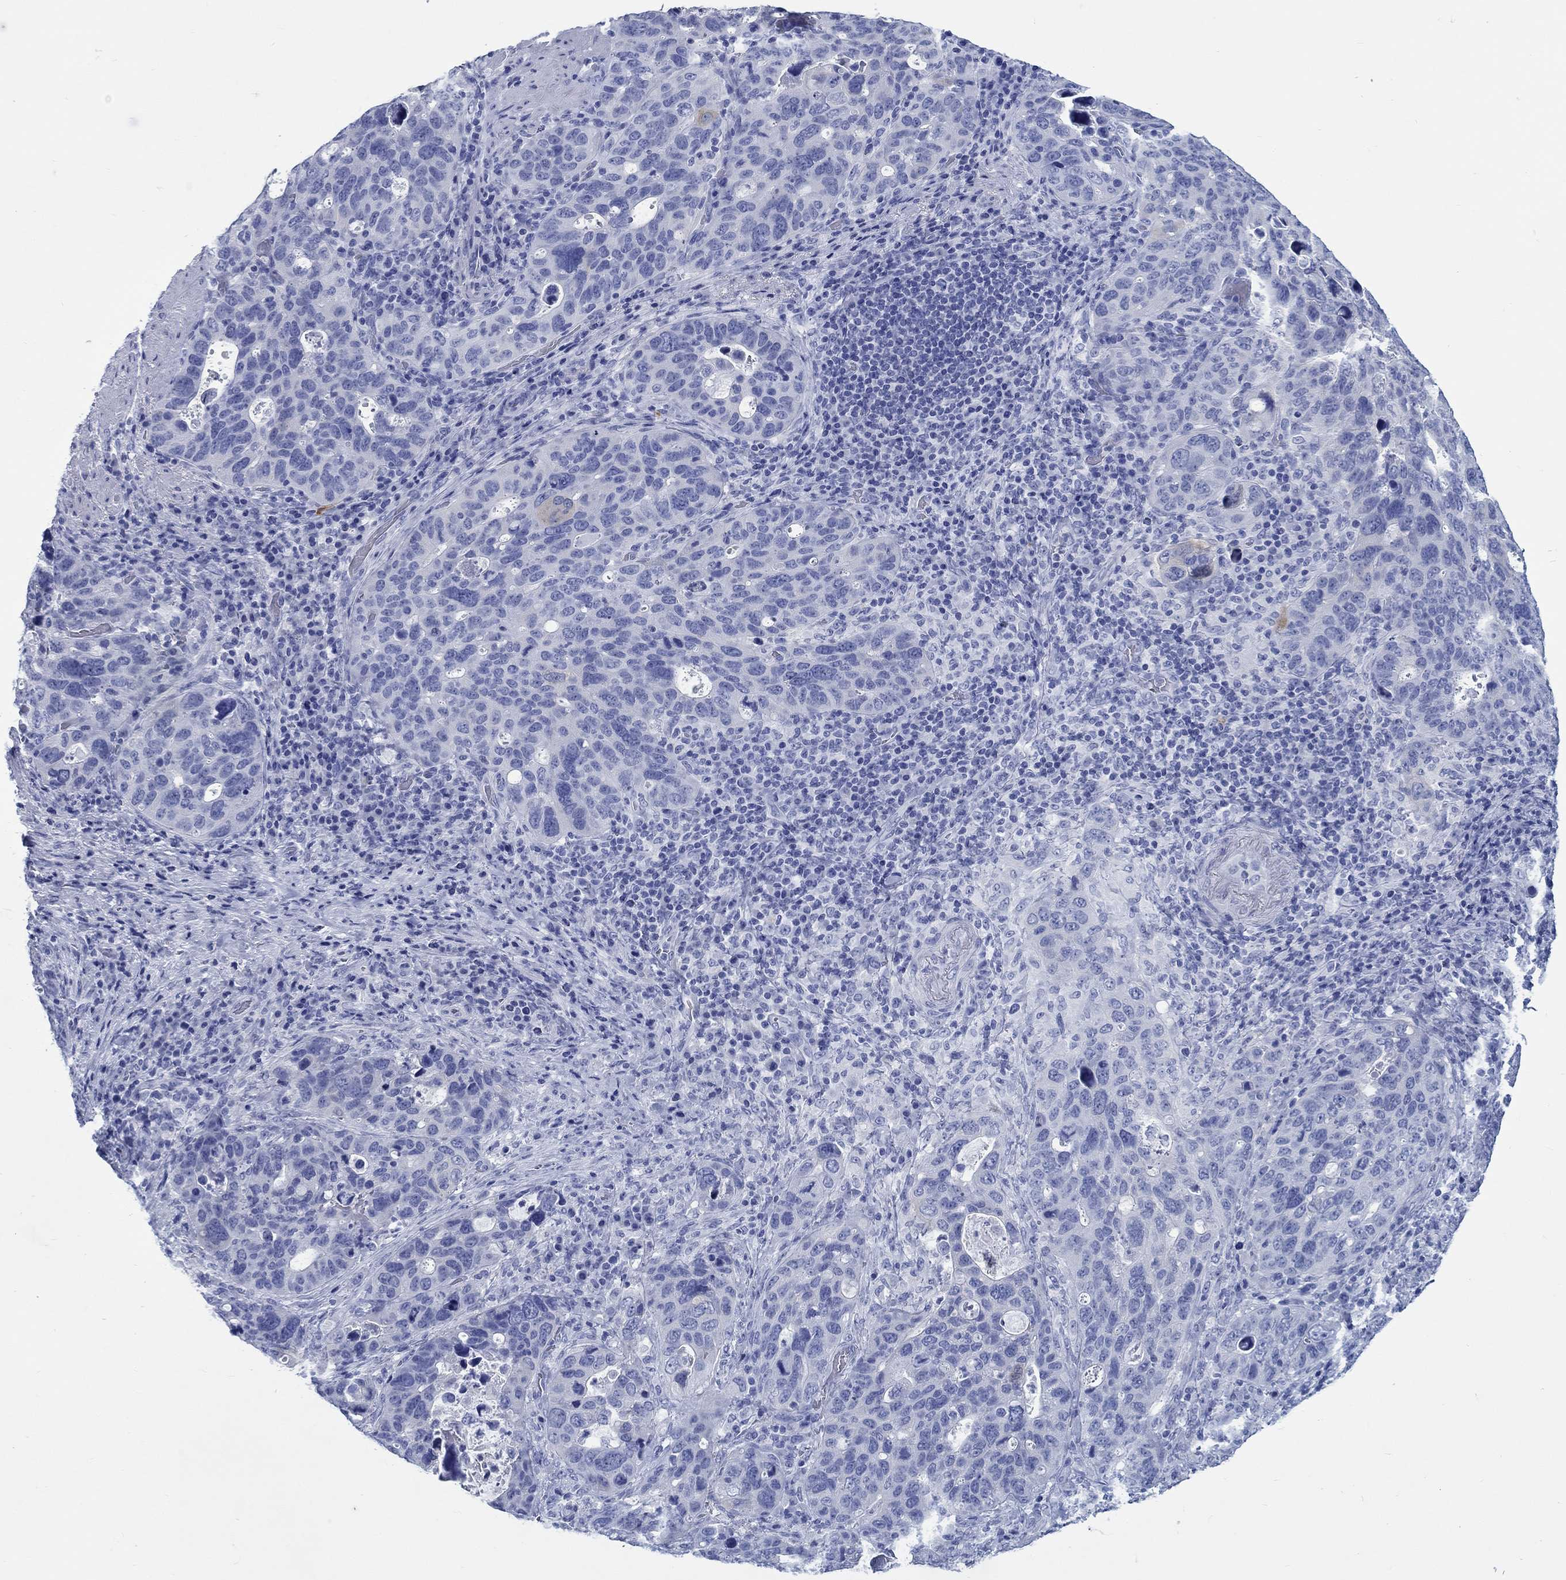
{"staining": {"intensity": "negative", "quantity": "none", "location": "none"}, "tissue": "stomach cancer", "cell_type": "Tumor cells", "image_type": "cancer", "snomed": [{"axis": "morphology", "description": "Adenocarcinoma, NOS"}, {"axis": "topography", "description": "Stomach"}], "caption": "A micrograph of human stomach cancer is negative for staining in tumor cells.", "gene": "FBXO2", "patient": {"sex": "male", "age": 54}}